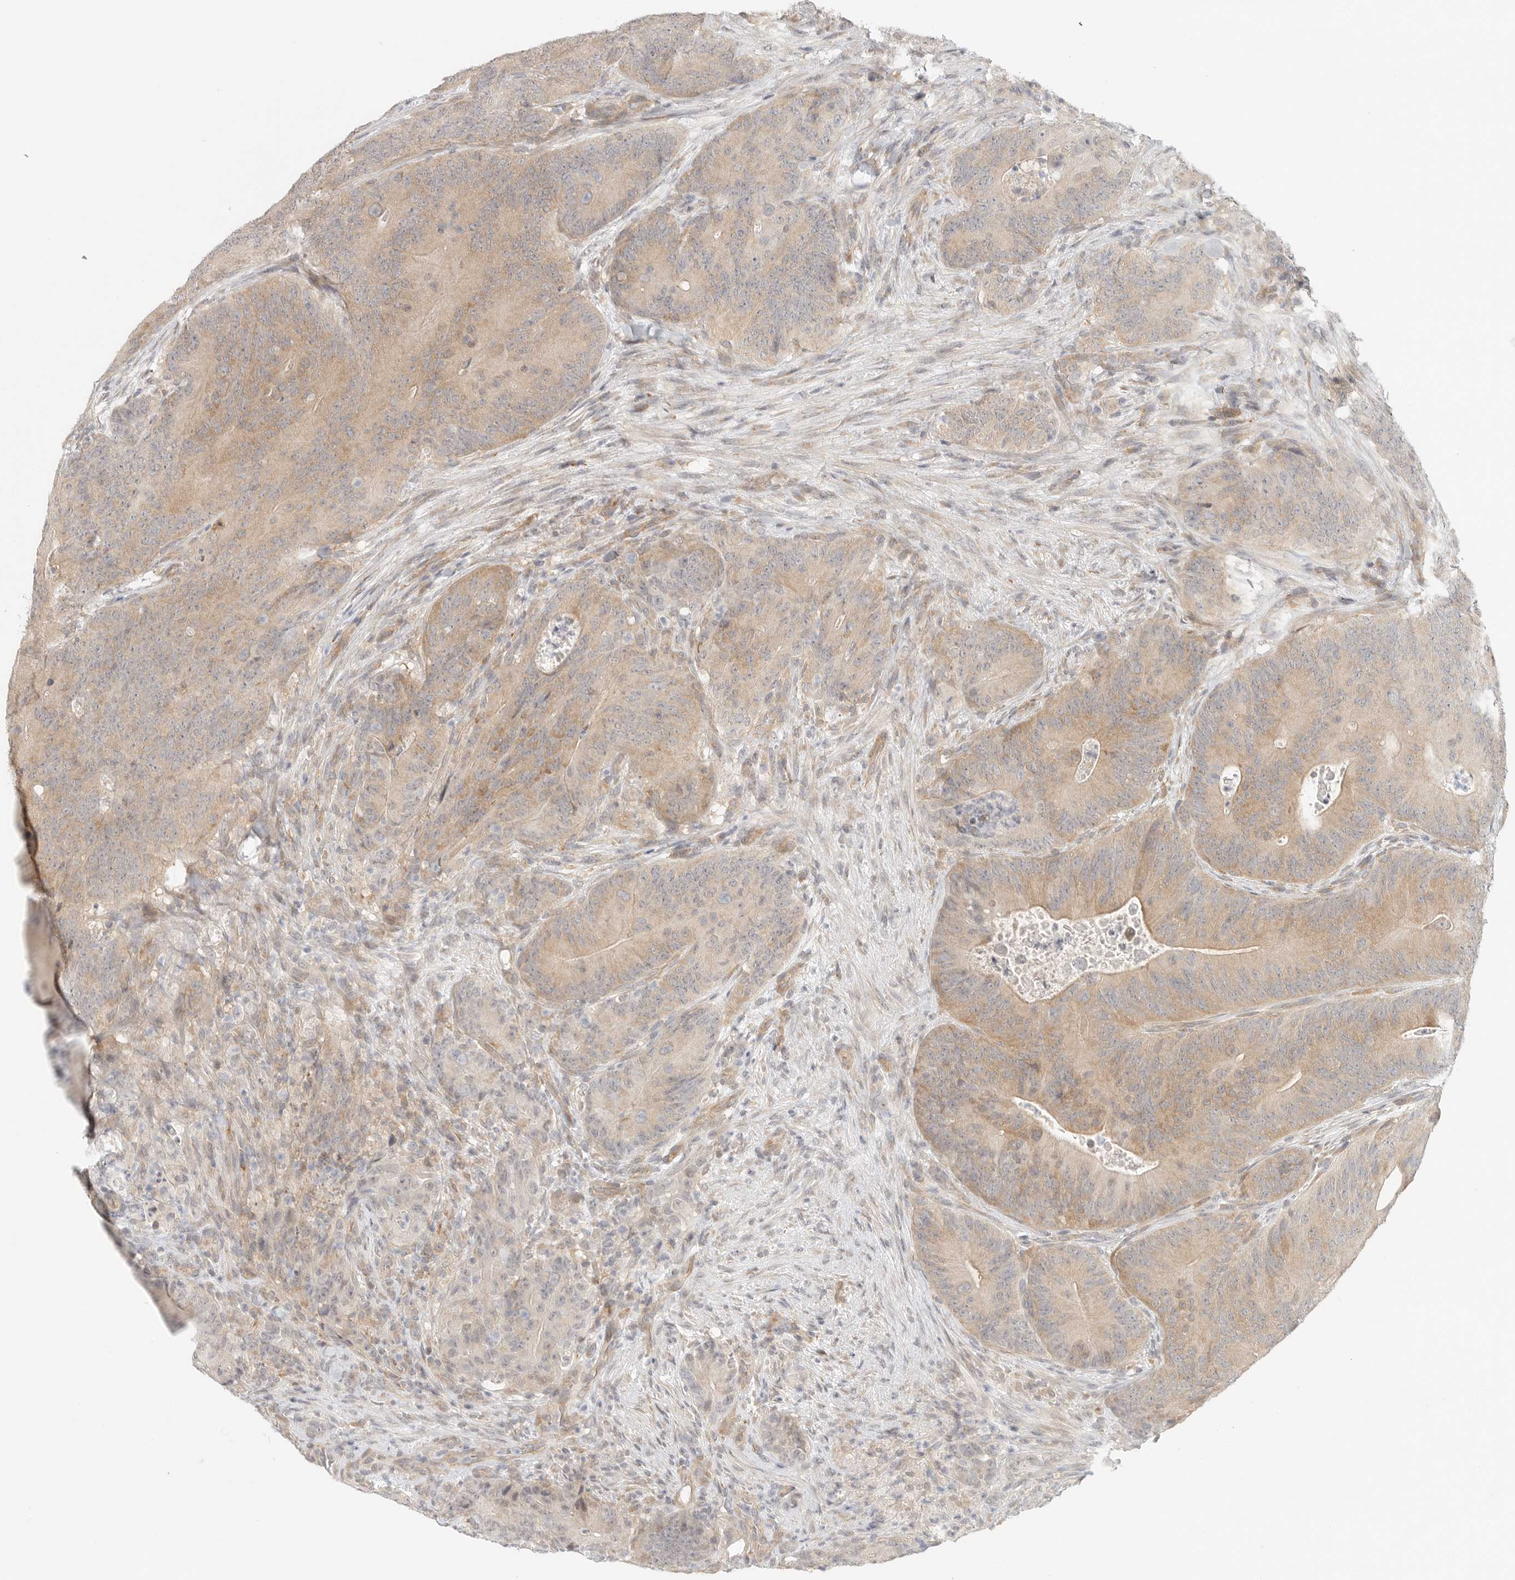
{"staining": {"intensity": "moderate", "quantity": "25%-75%", "location": "cytoplasmic/membranous"}, "tissue": "colorectal cancer", "cell_type": "Tumor cells", "image_type": "cancer", "snomed": [{"axis": "morphology", "description": "Normal tissue, NOS"}, {"axis": "topography", "description": "Colon"}], "caption": "Human colorectal cancer stained for a protein (brown) demonstrates moderate cytoplasmic/membranous positive expression in approximately 25%-75% of tumor cells.", "gene": "HDAC6", "patient": {"sex": "female", "age": 82}}